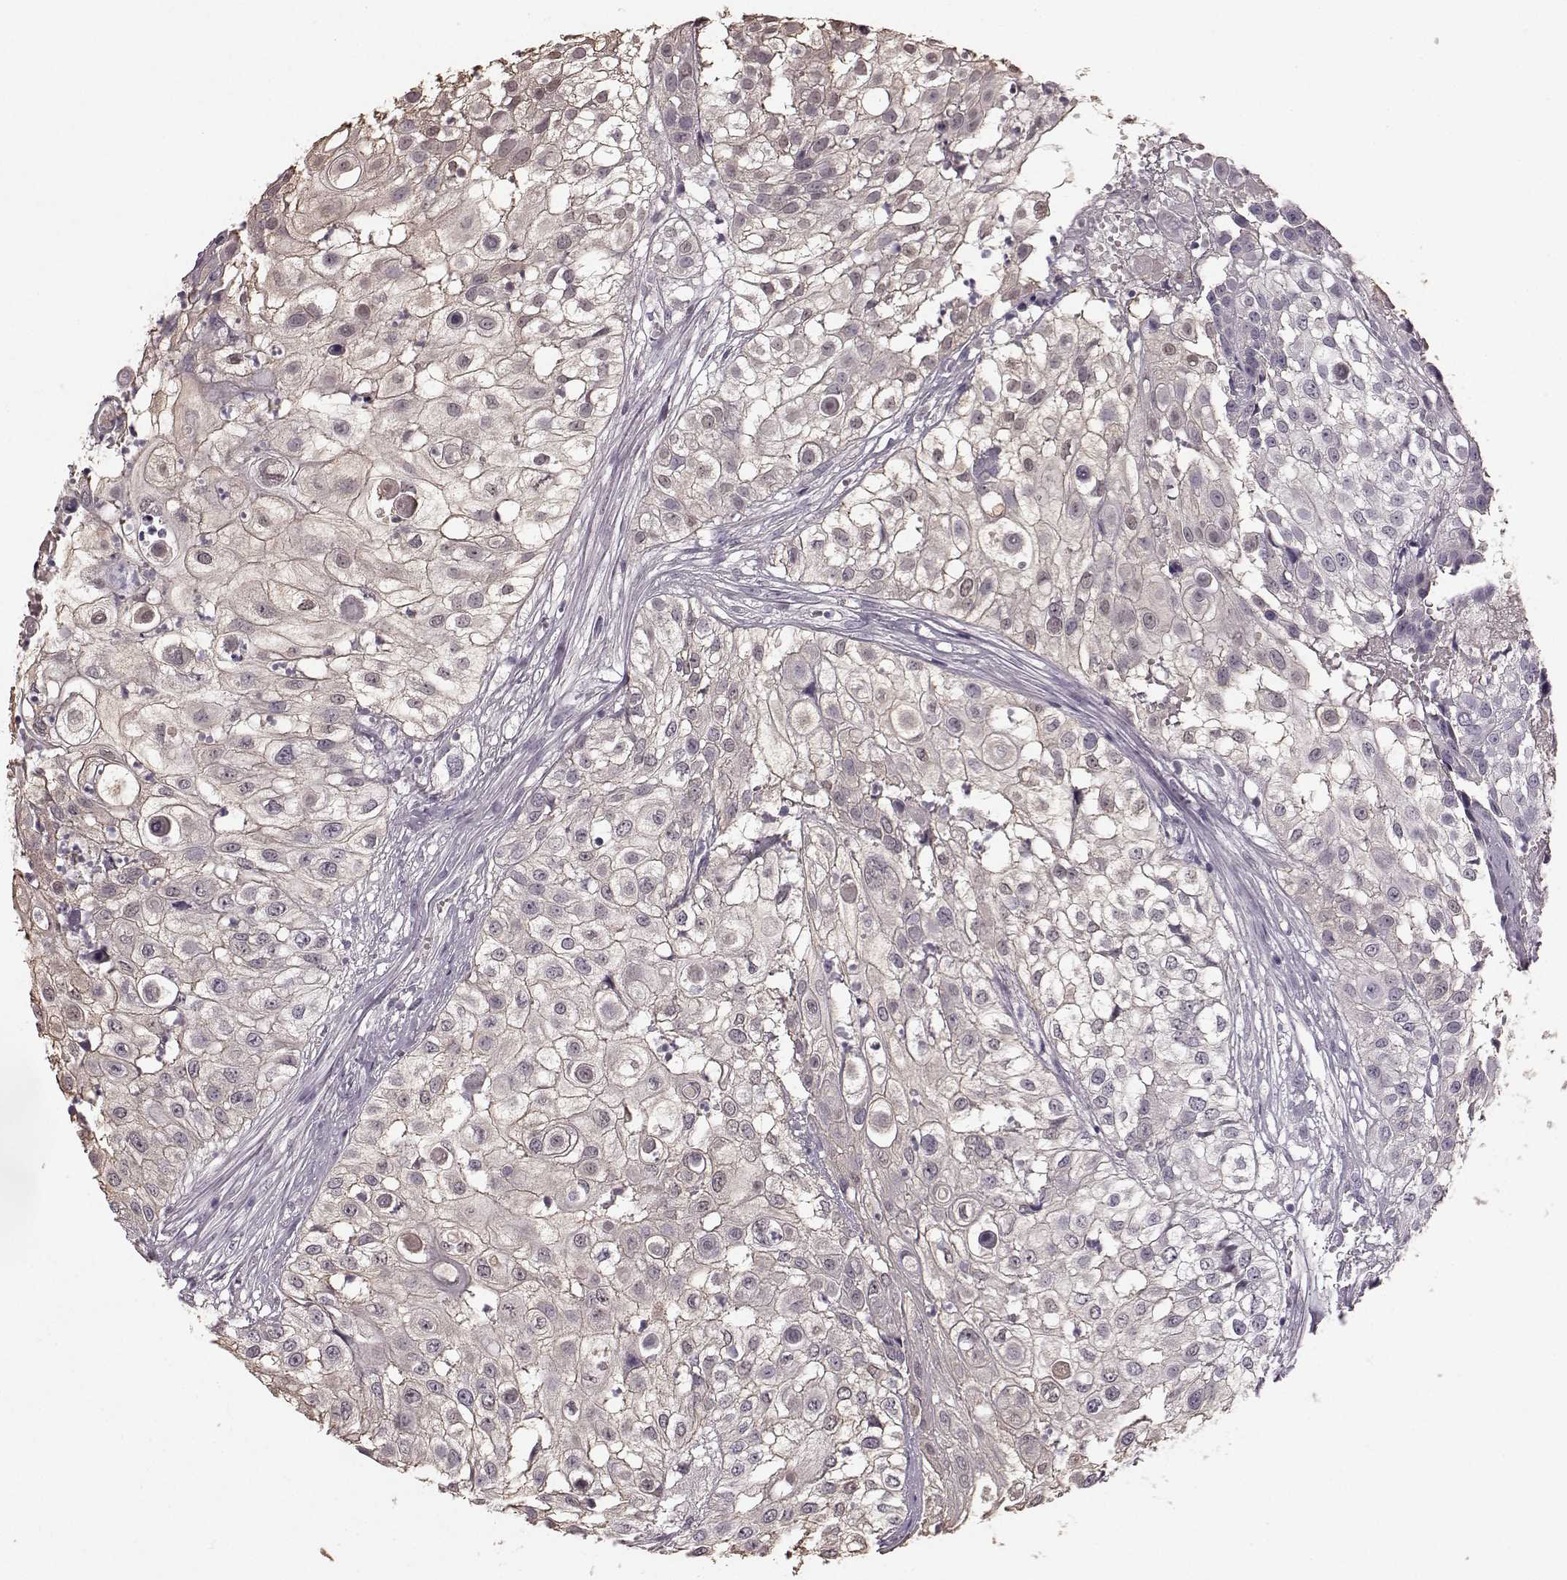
{"staining": {"intensity": "weak", "quantity": "<25%", "location": "cytoplasmic/membranous"}, "tissue": "urothelial cancer", "cell_type": "Tumor cells", "image_type": "cancer", "snomed": [{"axis": "morphology", "description": "Urothelial carcinoma, High grade"}, {"axis": "topography", "description": "Urinary bladder"}], "caption": "IHC image of neoplastic tissue: human urothelial carcinoma (high-grade) stained with DAB (3,3'-diaminobenzidine) displays no significant protein staining in tumor cells. (Brightfield microscopy of DAB (3,3'-diaminobenzidine) immunohistochemistry at high magnification).", "gene": "PDCD1", "patient": {"sex": "female", "age": 79}}